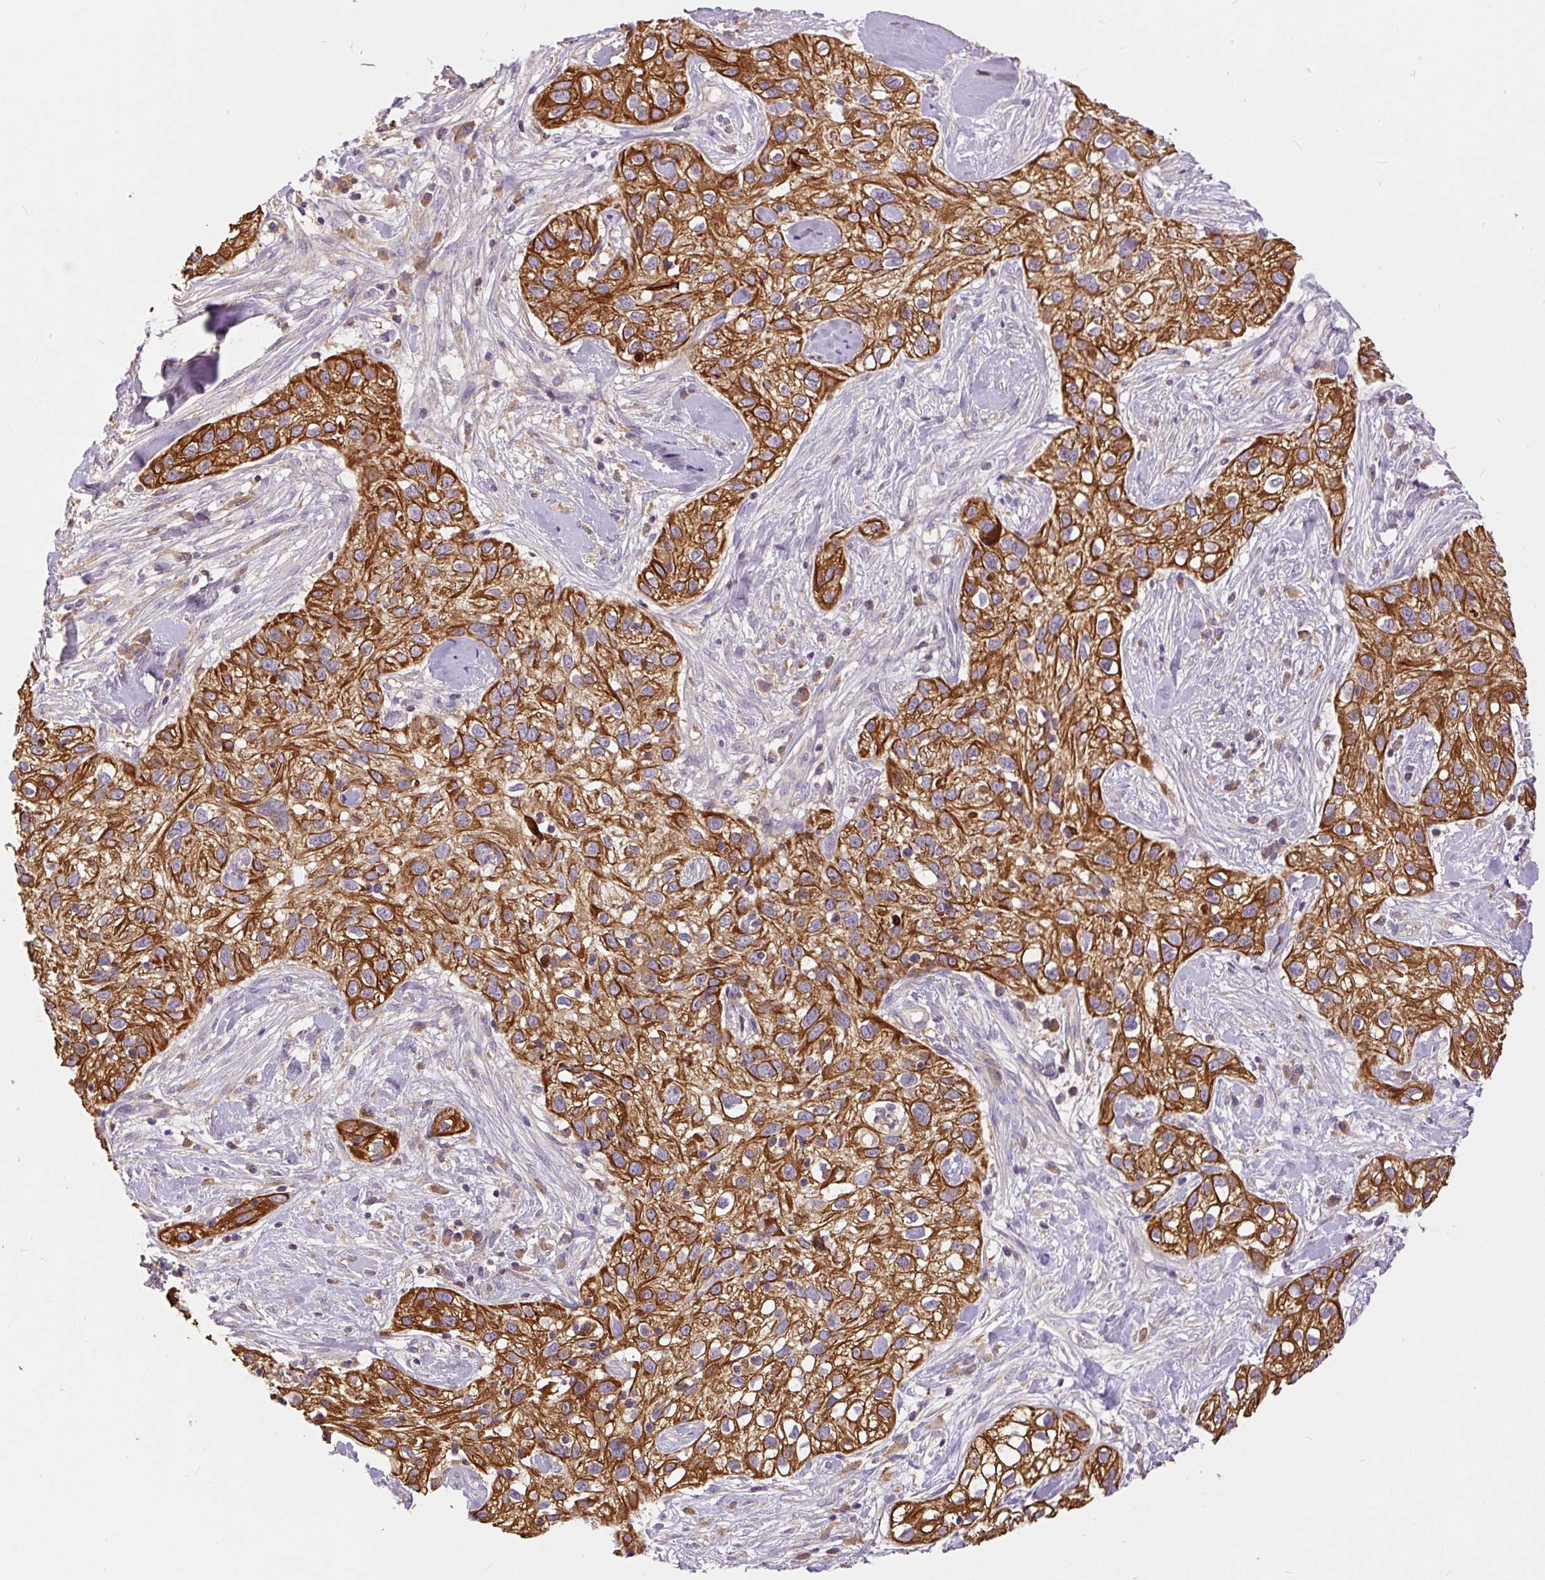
{"staining": {"intensity": "strong", "quantity": ">75%", "location": "cytoplasmic/membranous"}, "tissue": "skin cancer", "cell_type": "Tumor cells", "image_type": "cancer", "snomed": [{"axis": "morphology", "description": "Squamous cell carcinoma, NOS"}, {"axis": "topography", "description": "Skin"}], "caption": "An IHC image of neoplastic tissue is shown. Protein staining in brown labels strong cytoplasmic/membranous positivity in skin squamous cell carcinoma within tumor cells.", "gene": "DAPK1", "patient": {"sex": "male", "age": 82}}